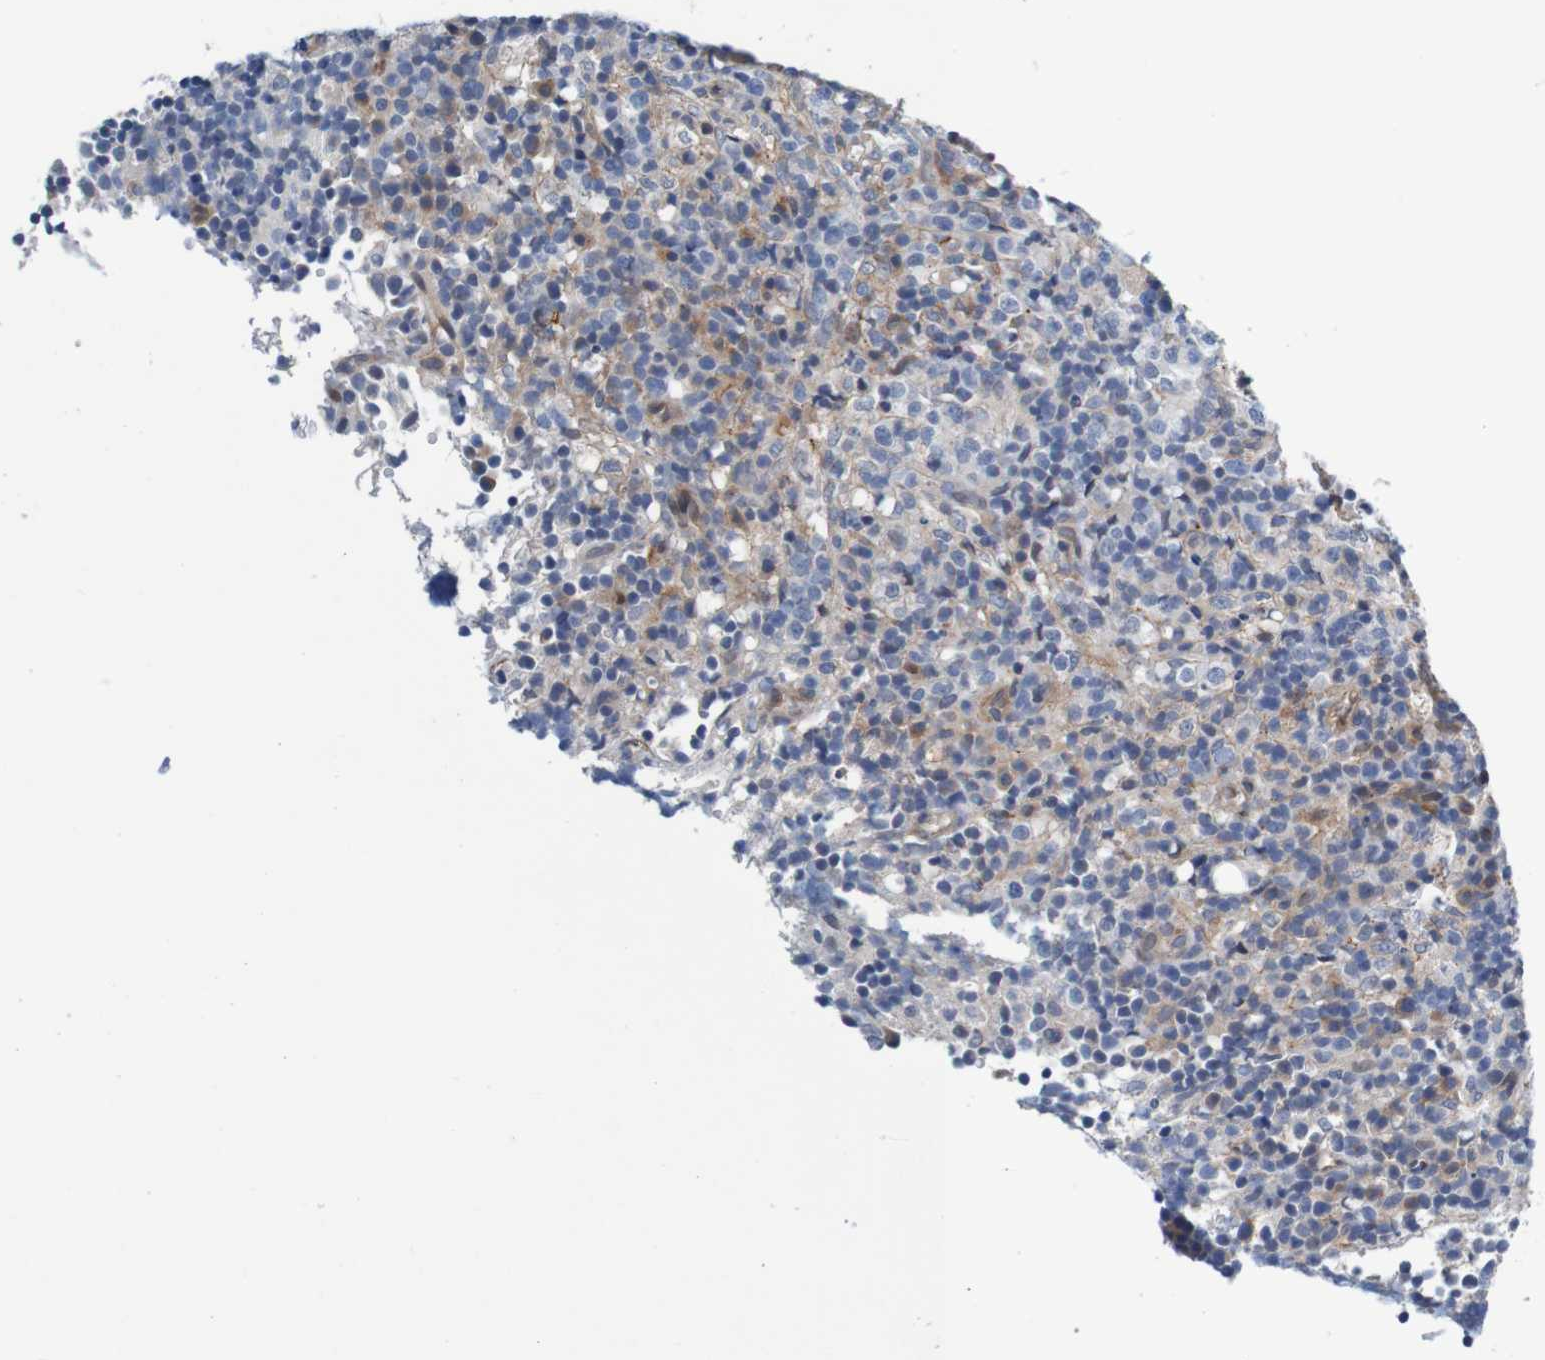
{"staining": {"intensity": "weak", "quantity": ">75%", "location": "cytoplasmic/membranous"}, "tissue": "lymphoma", "cell_type": "Tumor cells", "image_type": "cancer", "snomed": [{"axis": "morphology", "description": "Malignant lymphoma, non-Hodgkin's type, High grade"}, {"axis": "topography", "description": "Lymph node"}], "caption": "Tumor cells show low levels of weak cytoplasmic/membranous positivity in approximately >75% of cells in human high-grade malignant lymphoma, non-Hodgkin's type. (IHC, brightfield microscopy, high magnification).", "gene": "CPED1", "patient": {"sex": "female", "age": 76}}